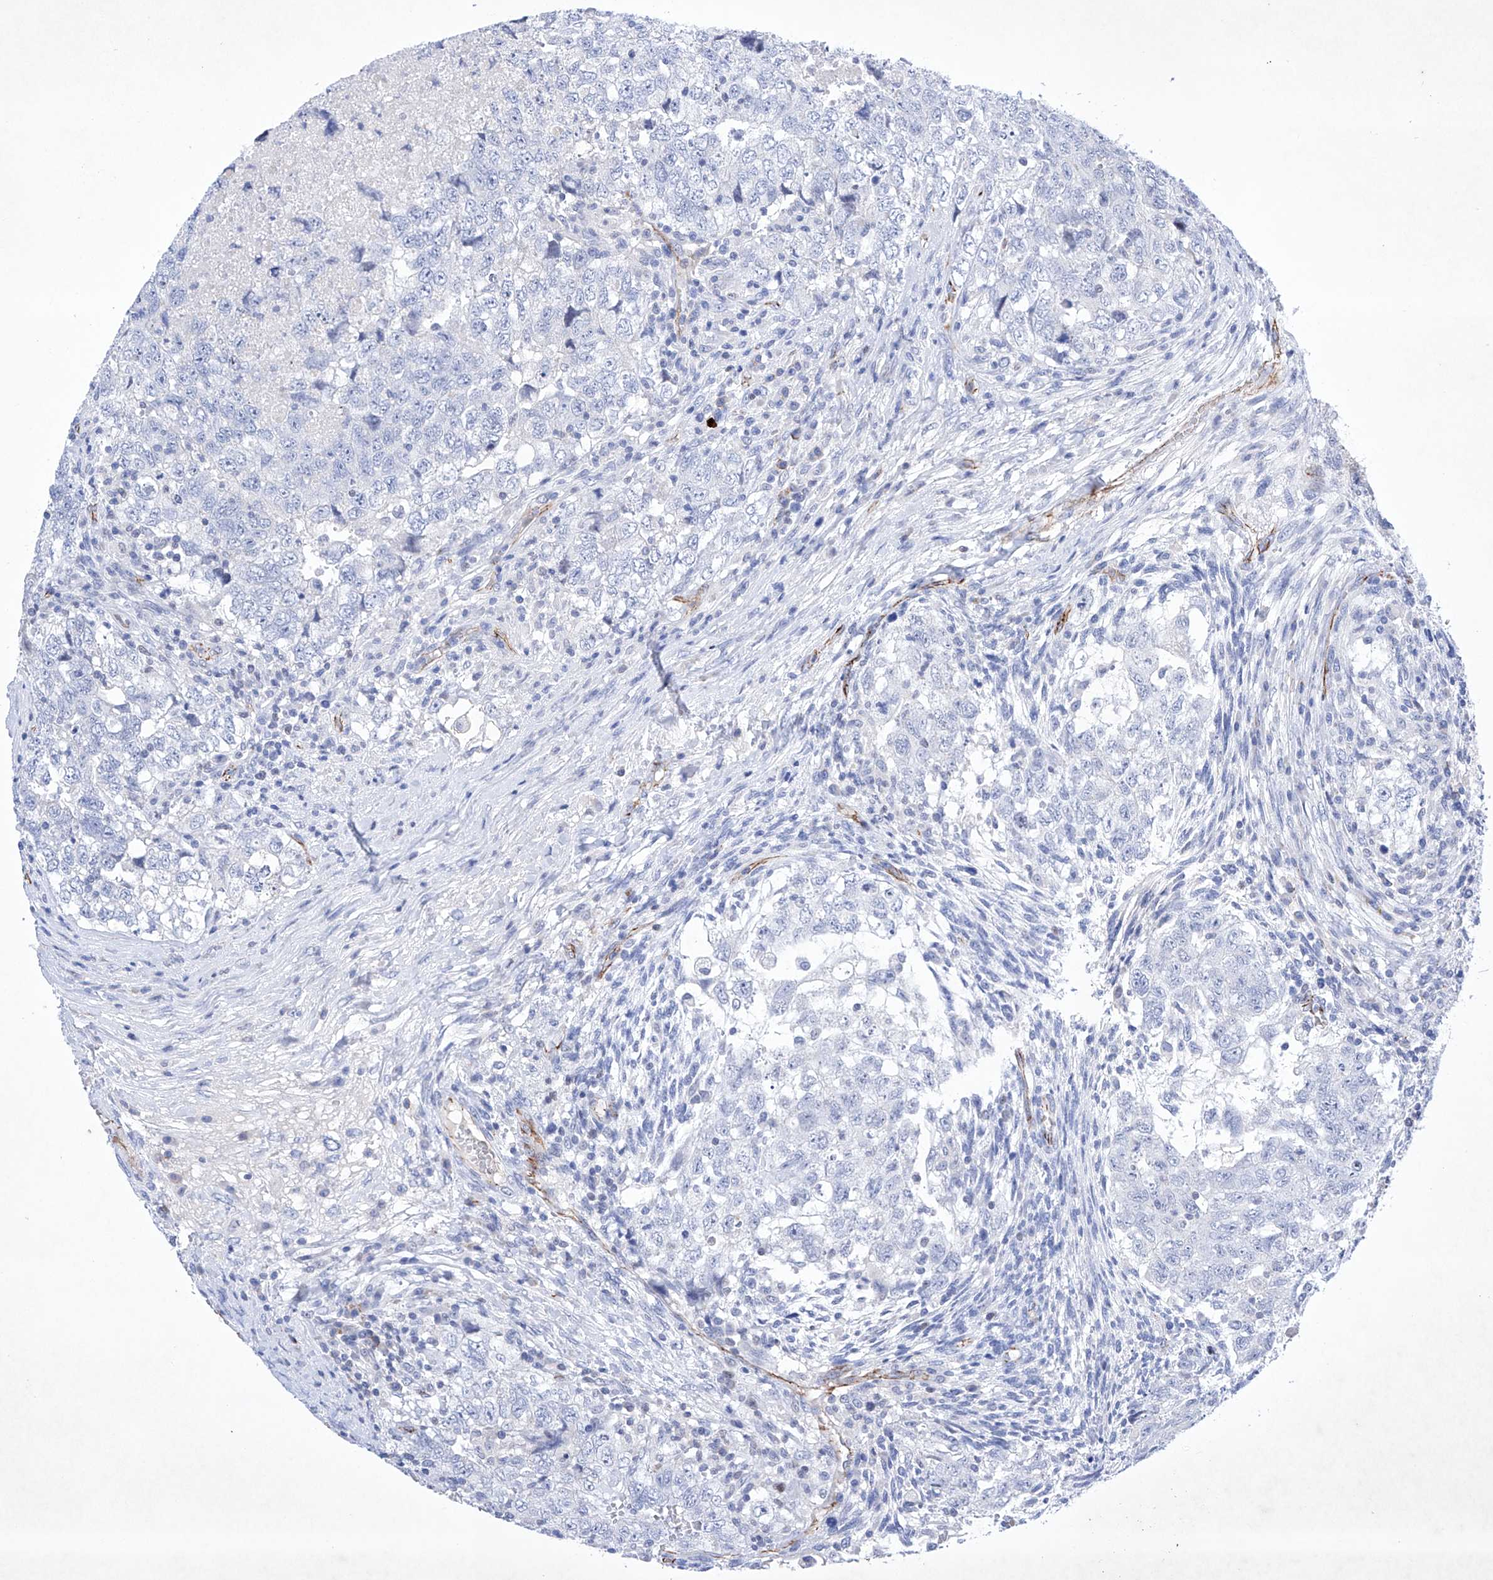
{"staining": {"intensity": "negative", "quantity": "none", "location": "none"}, "tissue": "testis cancer", "cell_type": "Tumor cells", "image_type": "cancer", "snomed": [{"axis": "morphology", "description": "Carcinoma, Embryonal, NOS"}, {"axis": "topography", "description": "Testis"}], "caption": "High power microscopy image of an IHC micrograph of testis embryonal carcinoma, revealing no significant staining in tumor cells. (Brightfield microscopy of DAB immunohistochemistry at high magnification).", "gene": "ETV7", "patient": {"sex": "male", "age": 37}}